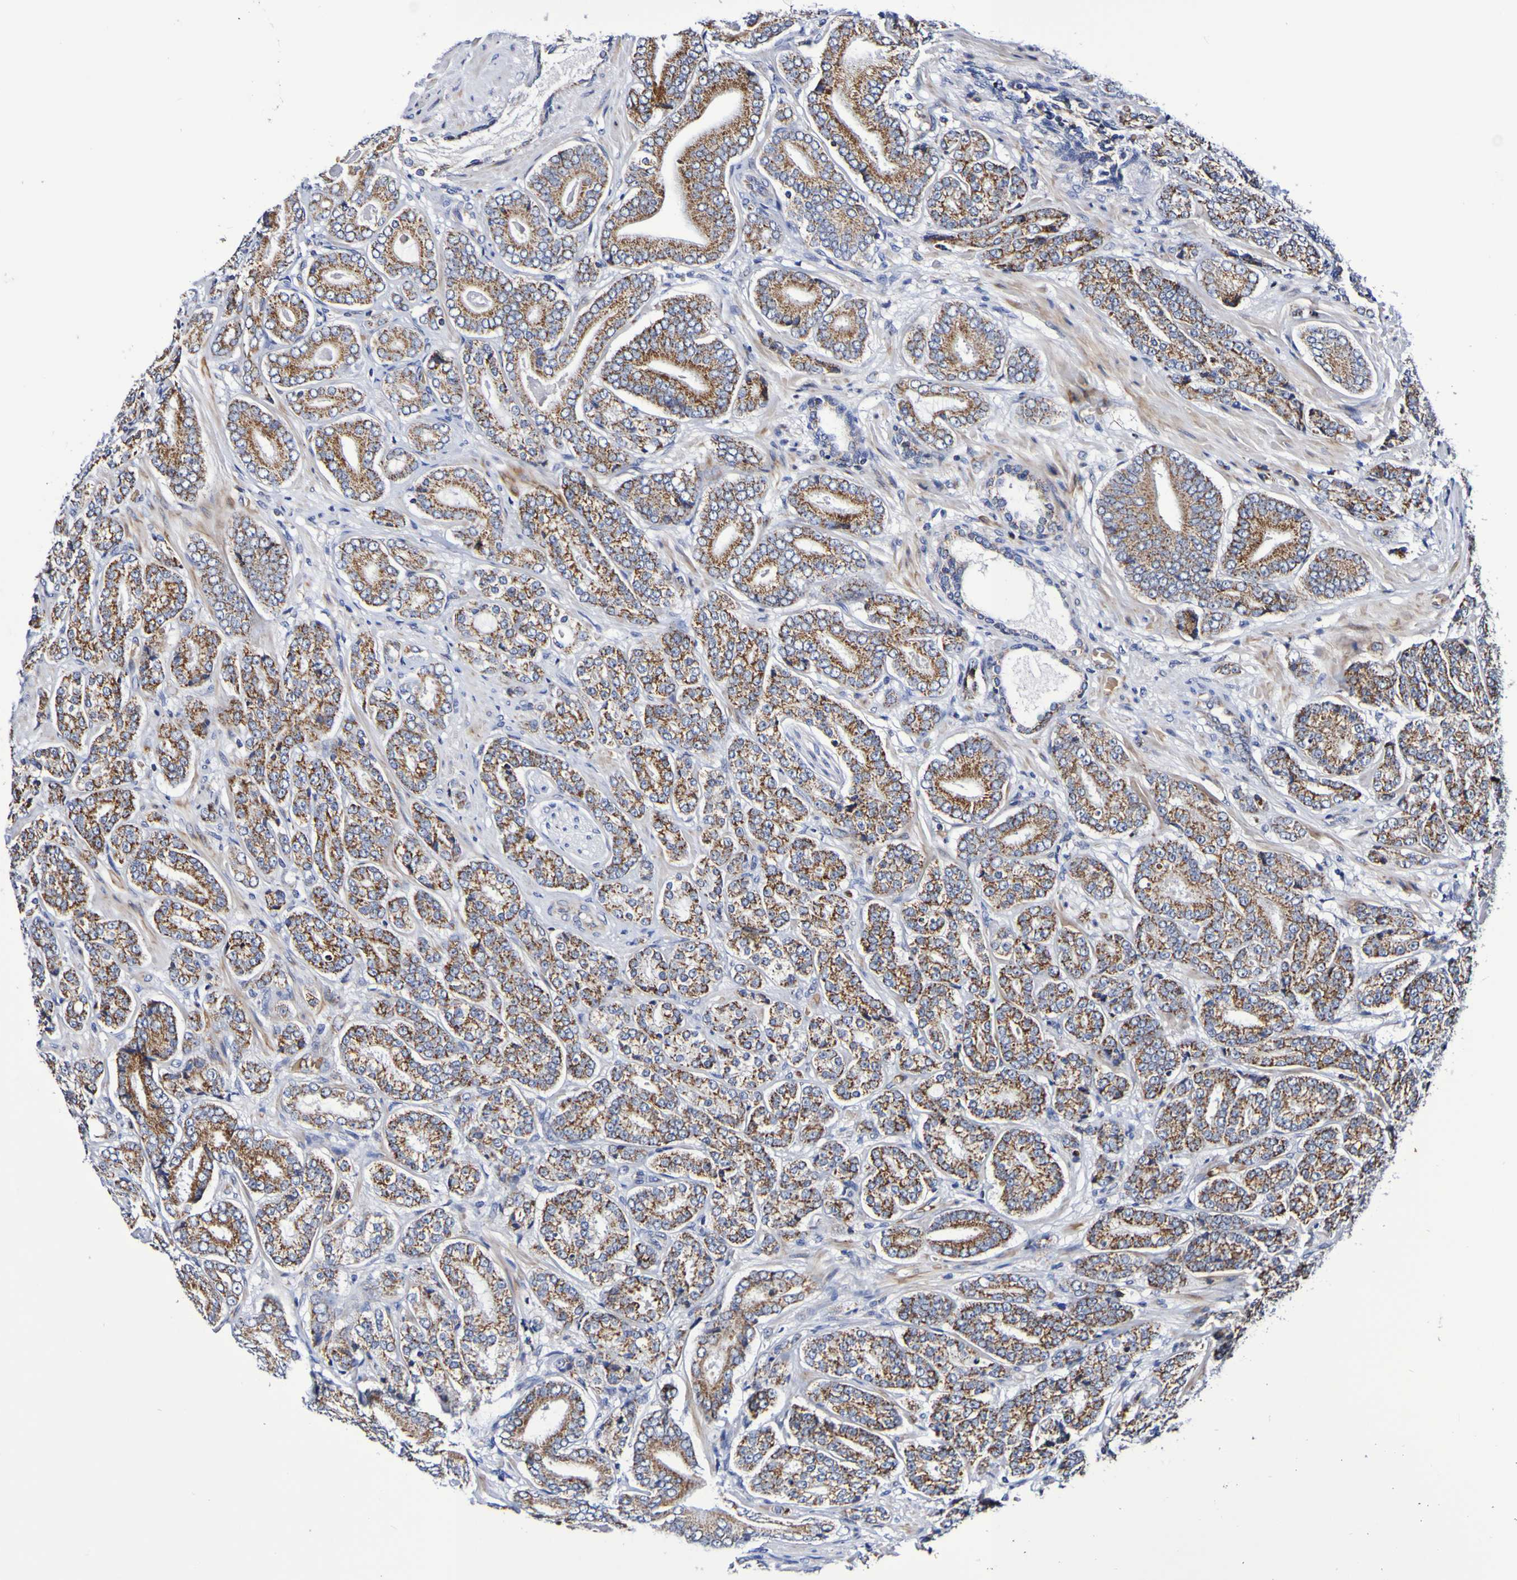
{"staining": {"intensity": "moderate", "quantity": ">75%", "location": "cytoplasmic/membranous"}, "tissue": "prostate cancer", "cell_type": "Tumor cells", "image_type": "cancer", "snomed": [{"axis": "morphology", "description": "Adenocarcinoma, High grade"}, {"axis": "topography", "description": "Prostate"}], "caption": "The image reveals immunohistochemical staining of adenocarcinoma (high-grade) (prostate). There is moderate cytoplasmic/membranous expression is appreciated in approximately >75% of tumor cells.", "gene": "WNT4", "patient": {"sex": "male", "age": 61}}